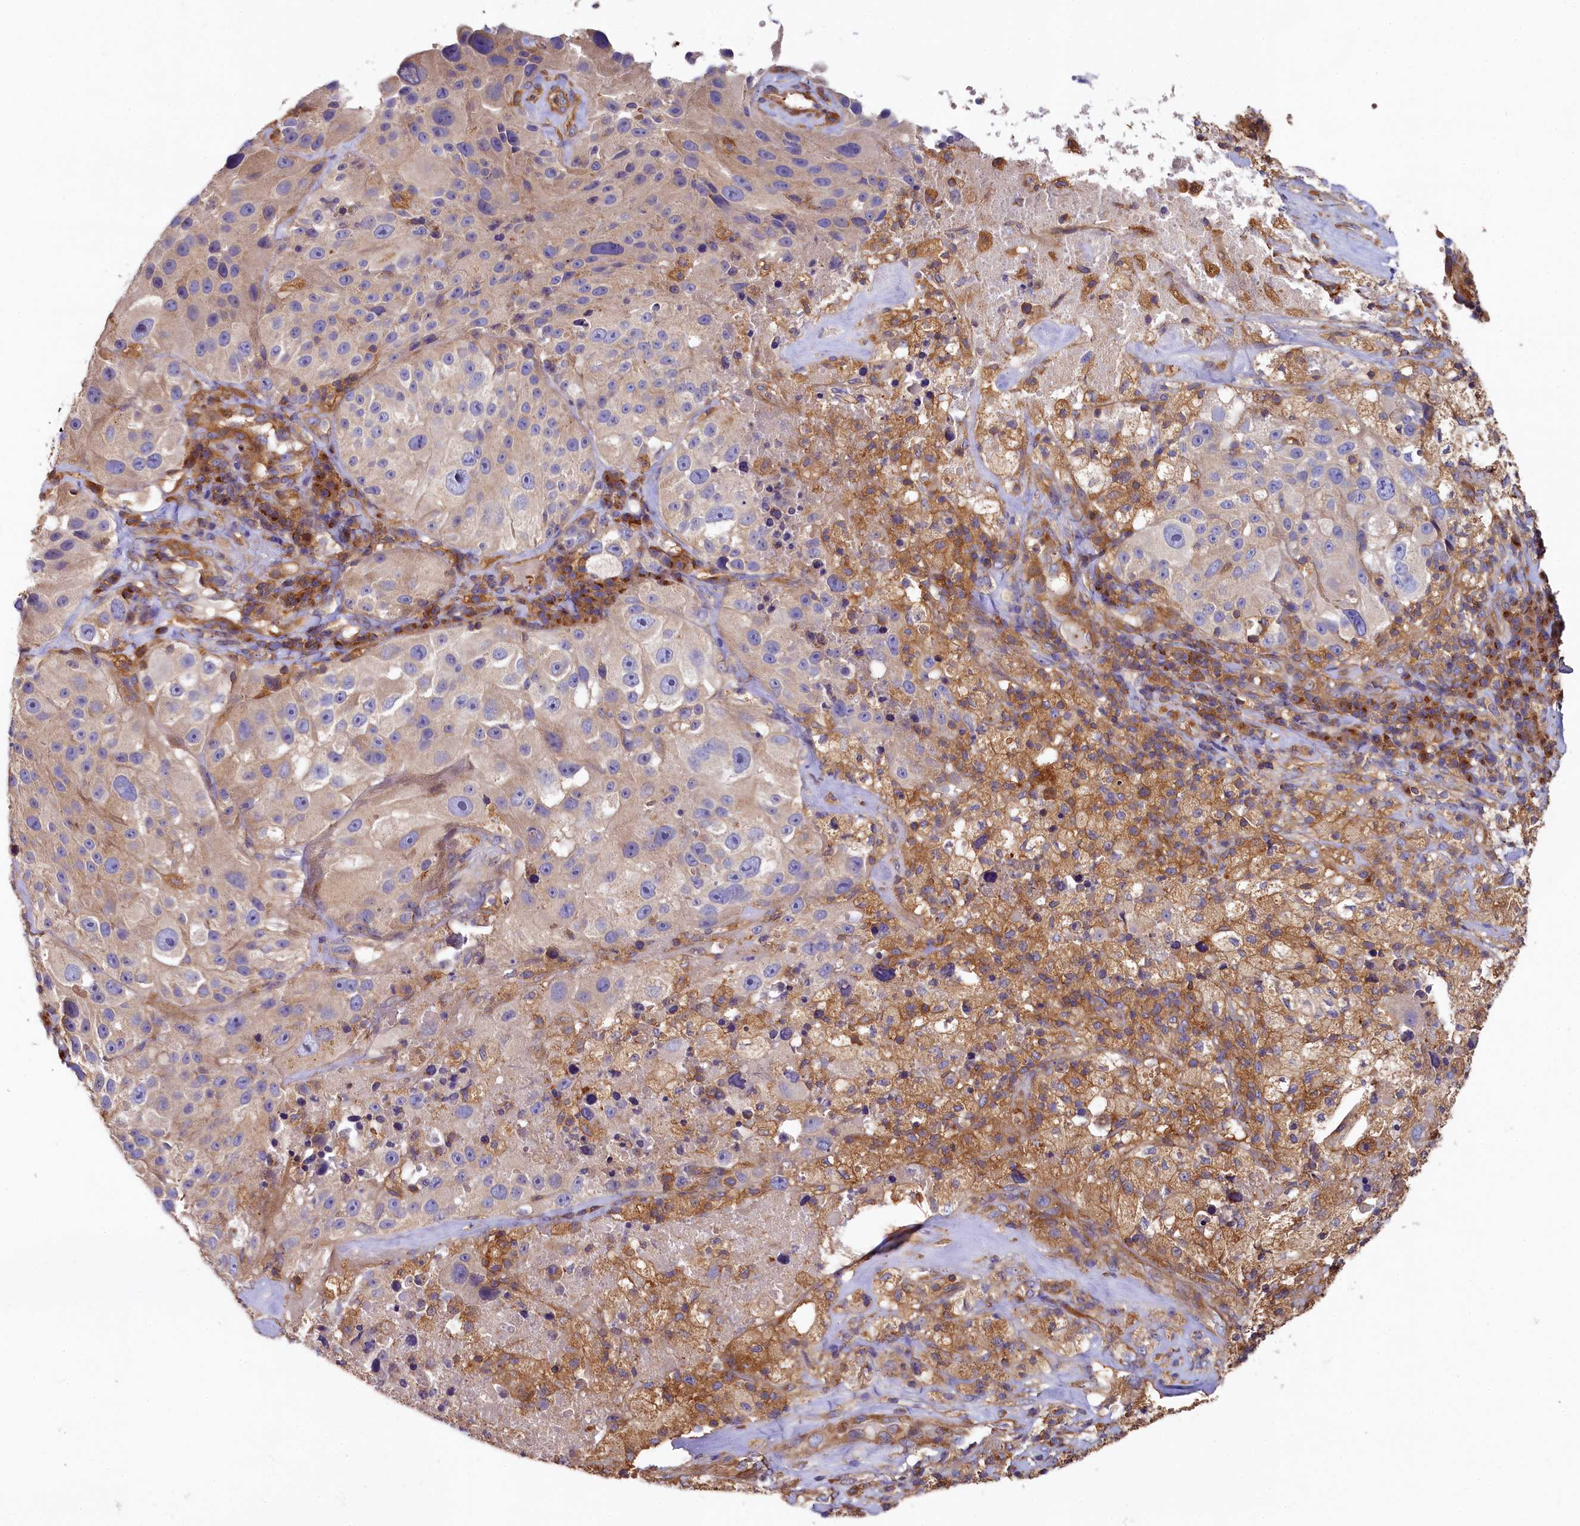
{"staining": {"intensity": "moderate", "quantity": "<25%", "location": "cytoplasmic/membranous"}, "tissue": "melanoma", "cell_type": "Tumor cells", "image_type": "cancer", "snomed": [{"axis": "morphology", "description": "Malignant melanoma, Metastatic site"}, {"axis": "topography", "description": "Lymph node"}], "caption": "An image of human malignant melanoma (metastatic site) stained for a protein displays moderate cytoplasmic/membranous brown staining in tumor cells.", "gene": "PPIP5K1", "patient": {"sex": "male", "age": 62}}